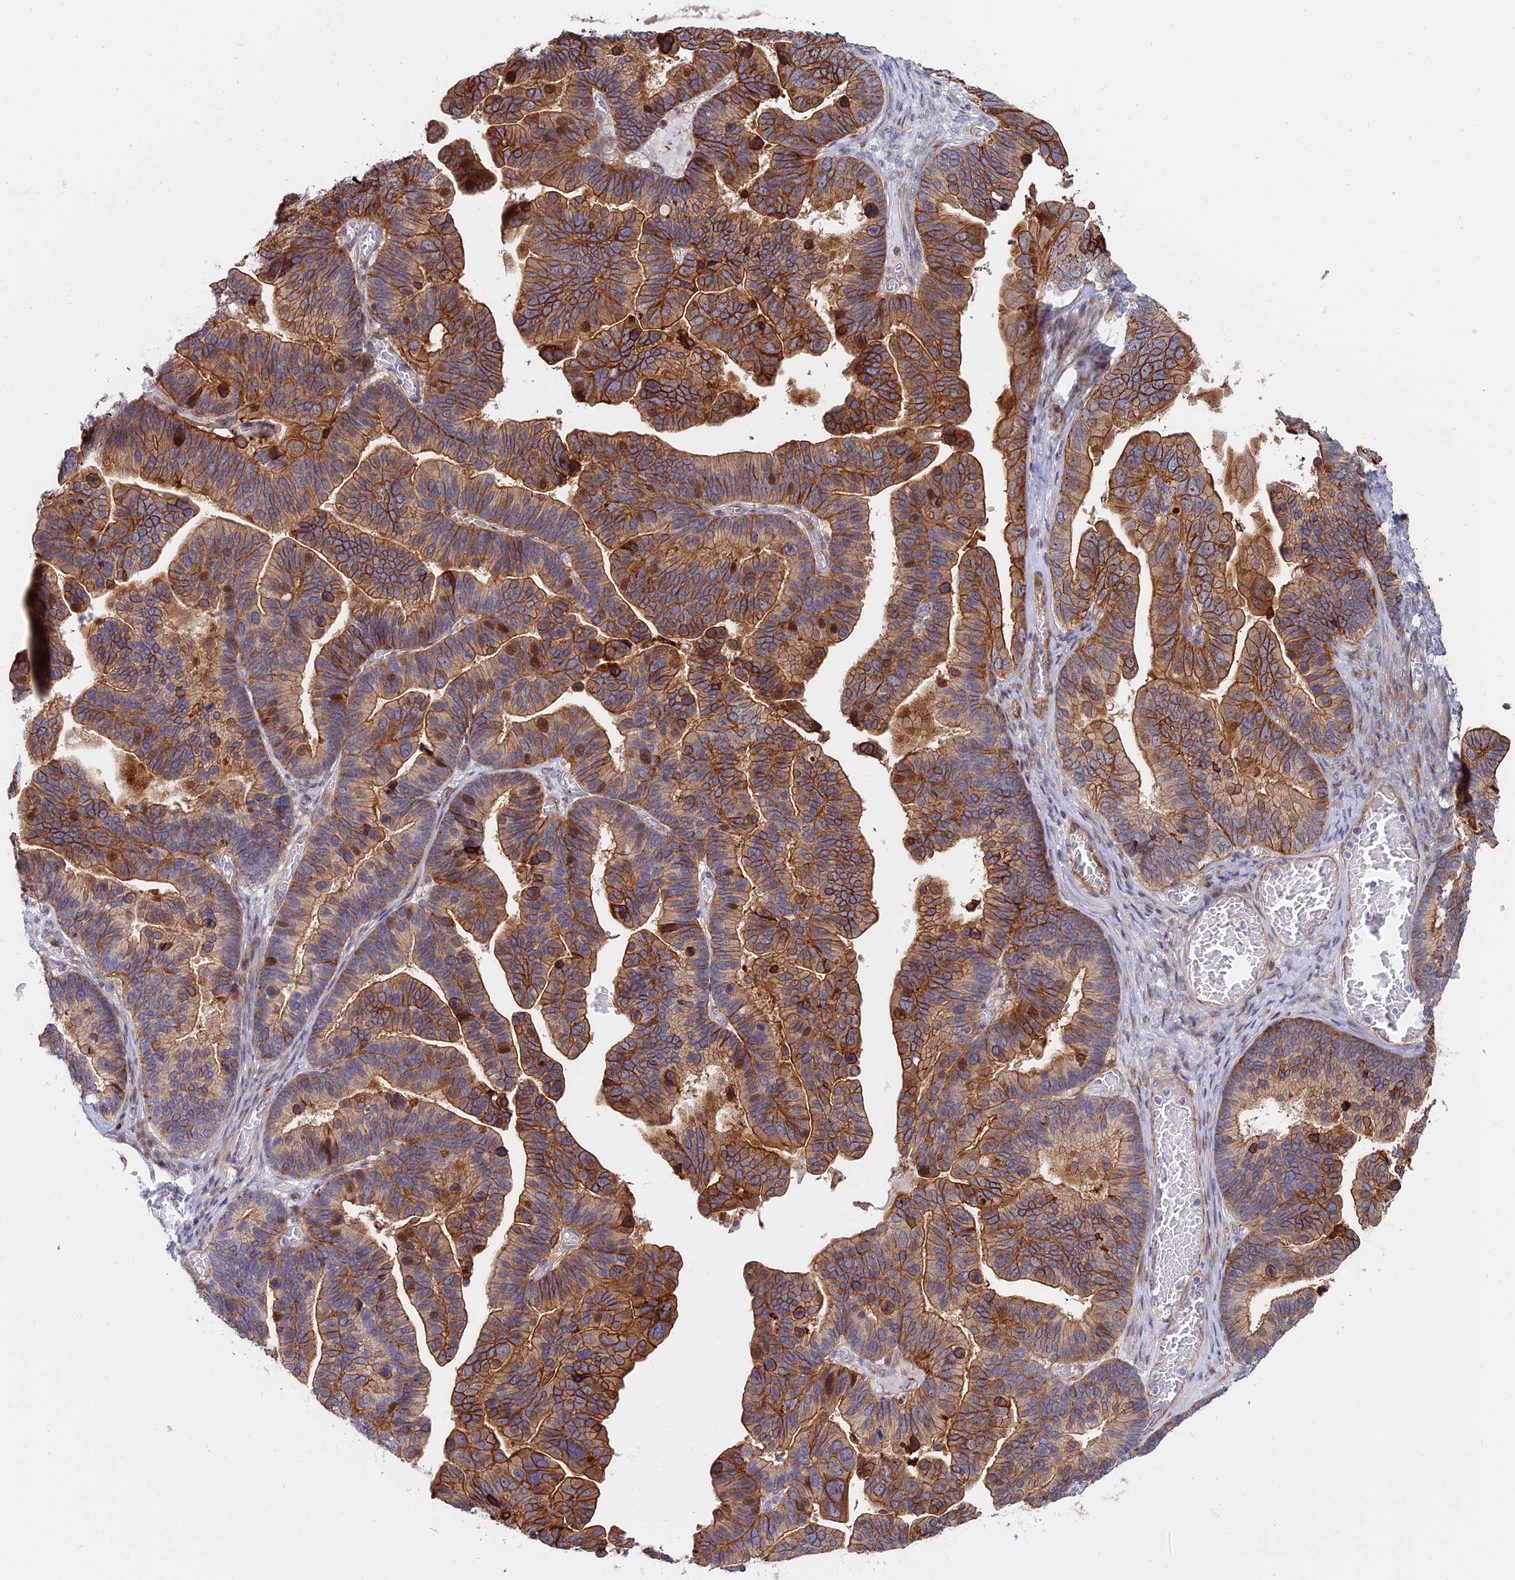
{"staining": {"intensity": "moderate", "quantity": ">75%", "location": "cytoplasmic/membranous,nuclear"}, "tissue": "ovarian cancer", "cell_type": "Tumor cells", "image_type": "cancer", "snomed": [{"axis": "morphology", "description": "Cystadenocarcinoma, serous, NOS"}, {"axis": "topography", "description": "Ovary"}], "caption": "DAB immunohistochemical staining of ovarian cancer (serous cystadenocarcinoma) exhibits moderate cytoplasmic/membranous and nuclear protein positivity in approximately >75% of tumor cells.", "gene": "TRIM43B", "patient": {"sex": "female", "age": 56}}